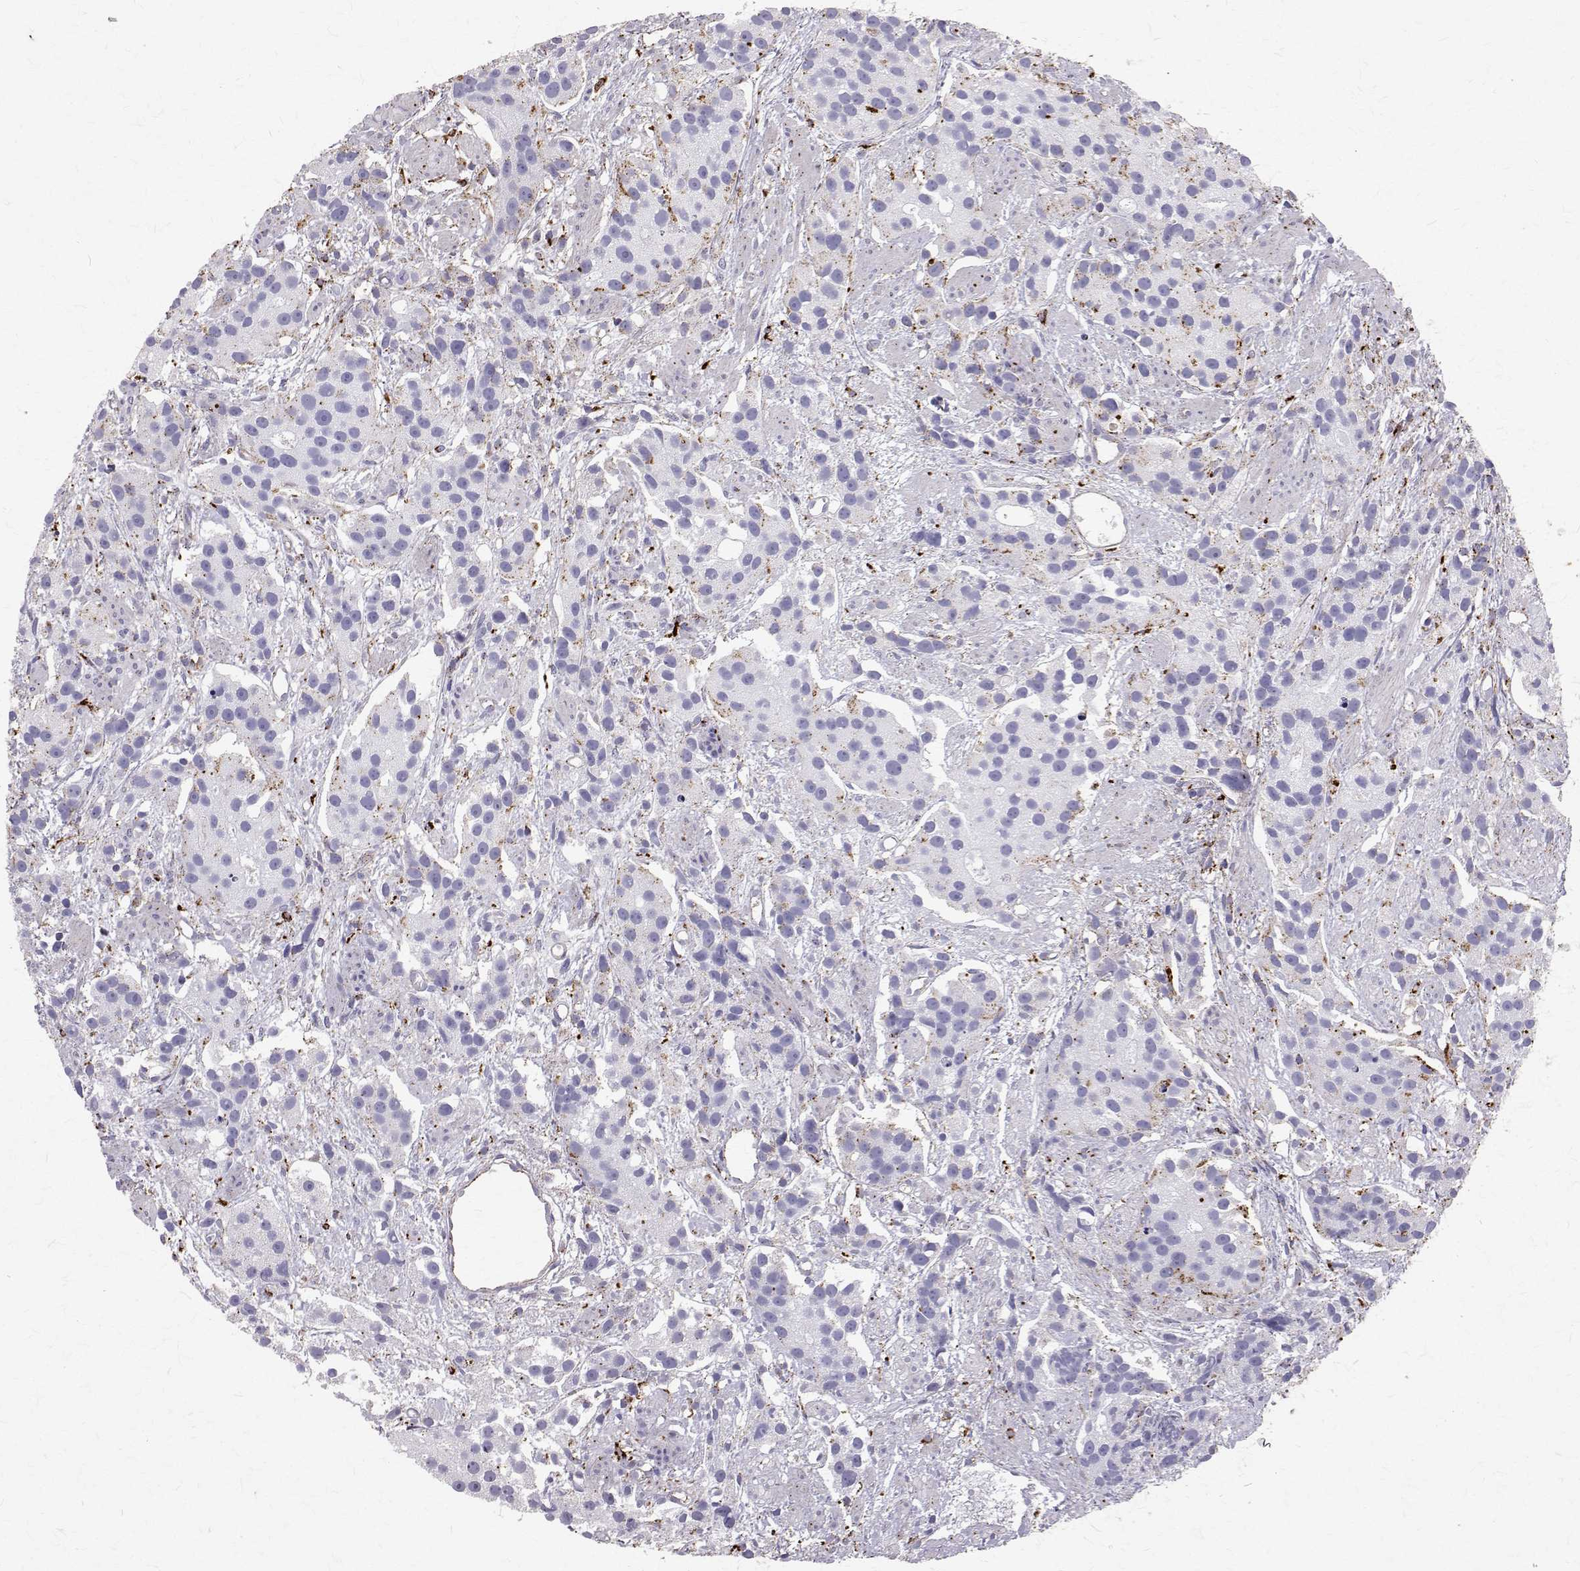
{"staining": {"intensity": "moderate", "quantity": "<25%", "location": "cytoplasmic/membranous"}, "tissue": "prostate cancer", "cell_type": "Tumor cells", "image_type": "cancer", "snomed": [{"axis": "morphology", "description": "Adenocarcinoma, High grade"}, {"axis": "topography", "description": "Prostate"}], "caption": "Immunohistochemical staining of human prostate cancer shows moderate cytoplasmic/membranous protein positivity in about <25% of tumor cells.", "gene": "TPP1", "patient": {"sex": "male", "age": 68}}